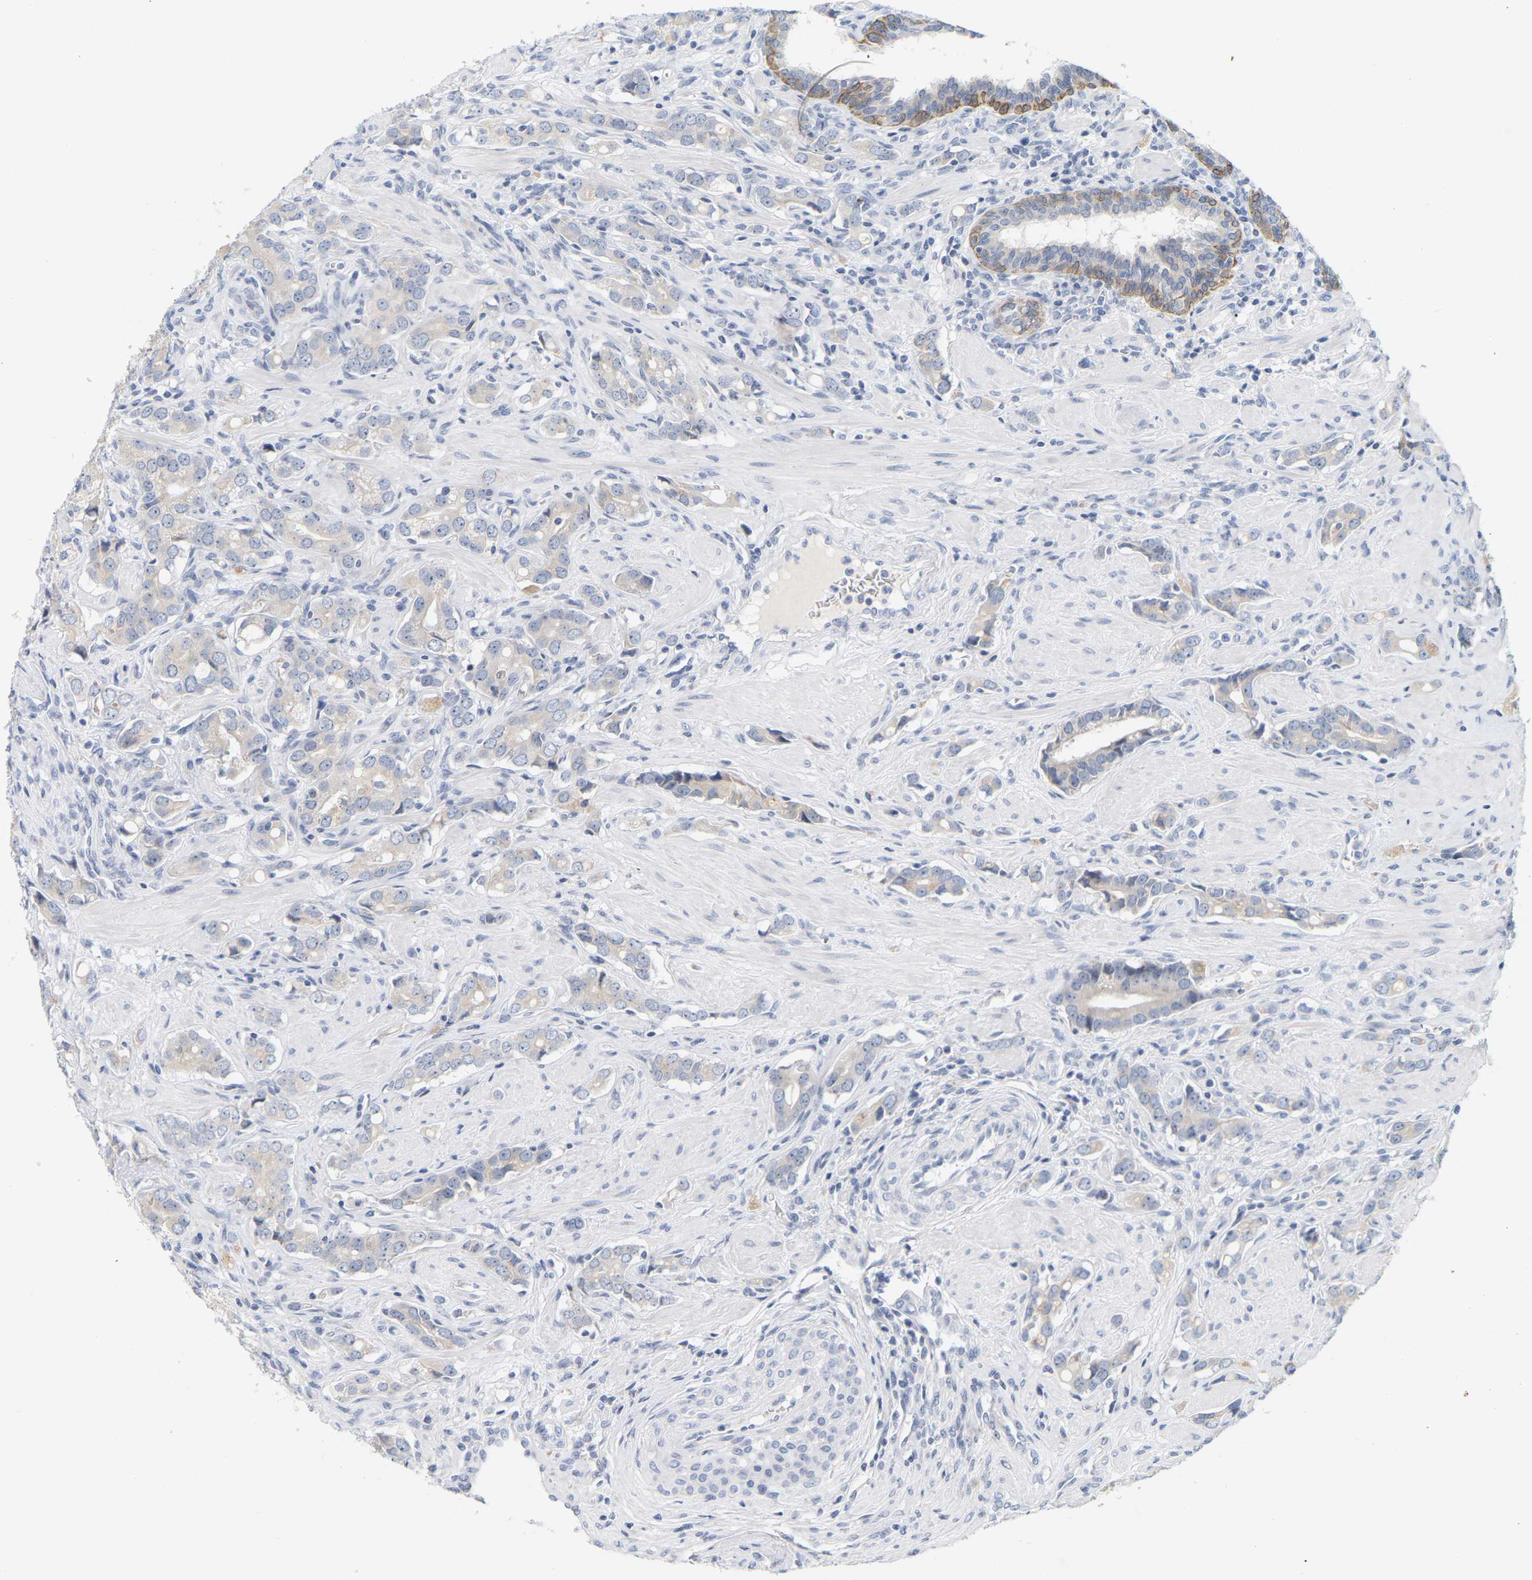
{"staining": {"intensity": "negative", "quantity": "none", "location": "none"}, "tissue": "prostate cancer", "cell_type": "Tumor cells", "image_type": "cancer", "snomed": [{"axis": "morphology", "description": "Adenocarcinoma, High grade"}, {"axis": "topography", "description": "Prostate"}], "caption": "Tumor cells are negative for protein expression in human adenocarcinoma (high-grade) (prostate).", "gene": "KRT76", "patient": {"sex": "male", "age": 52}}